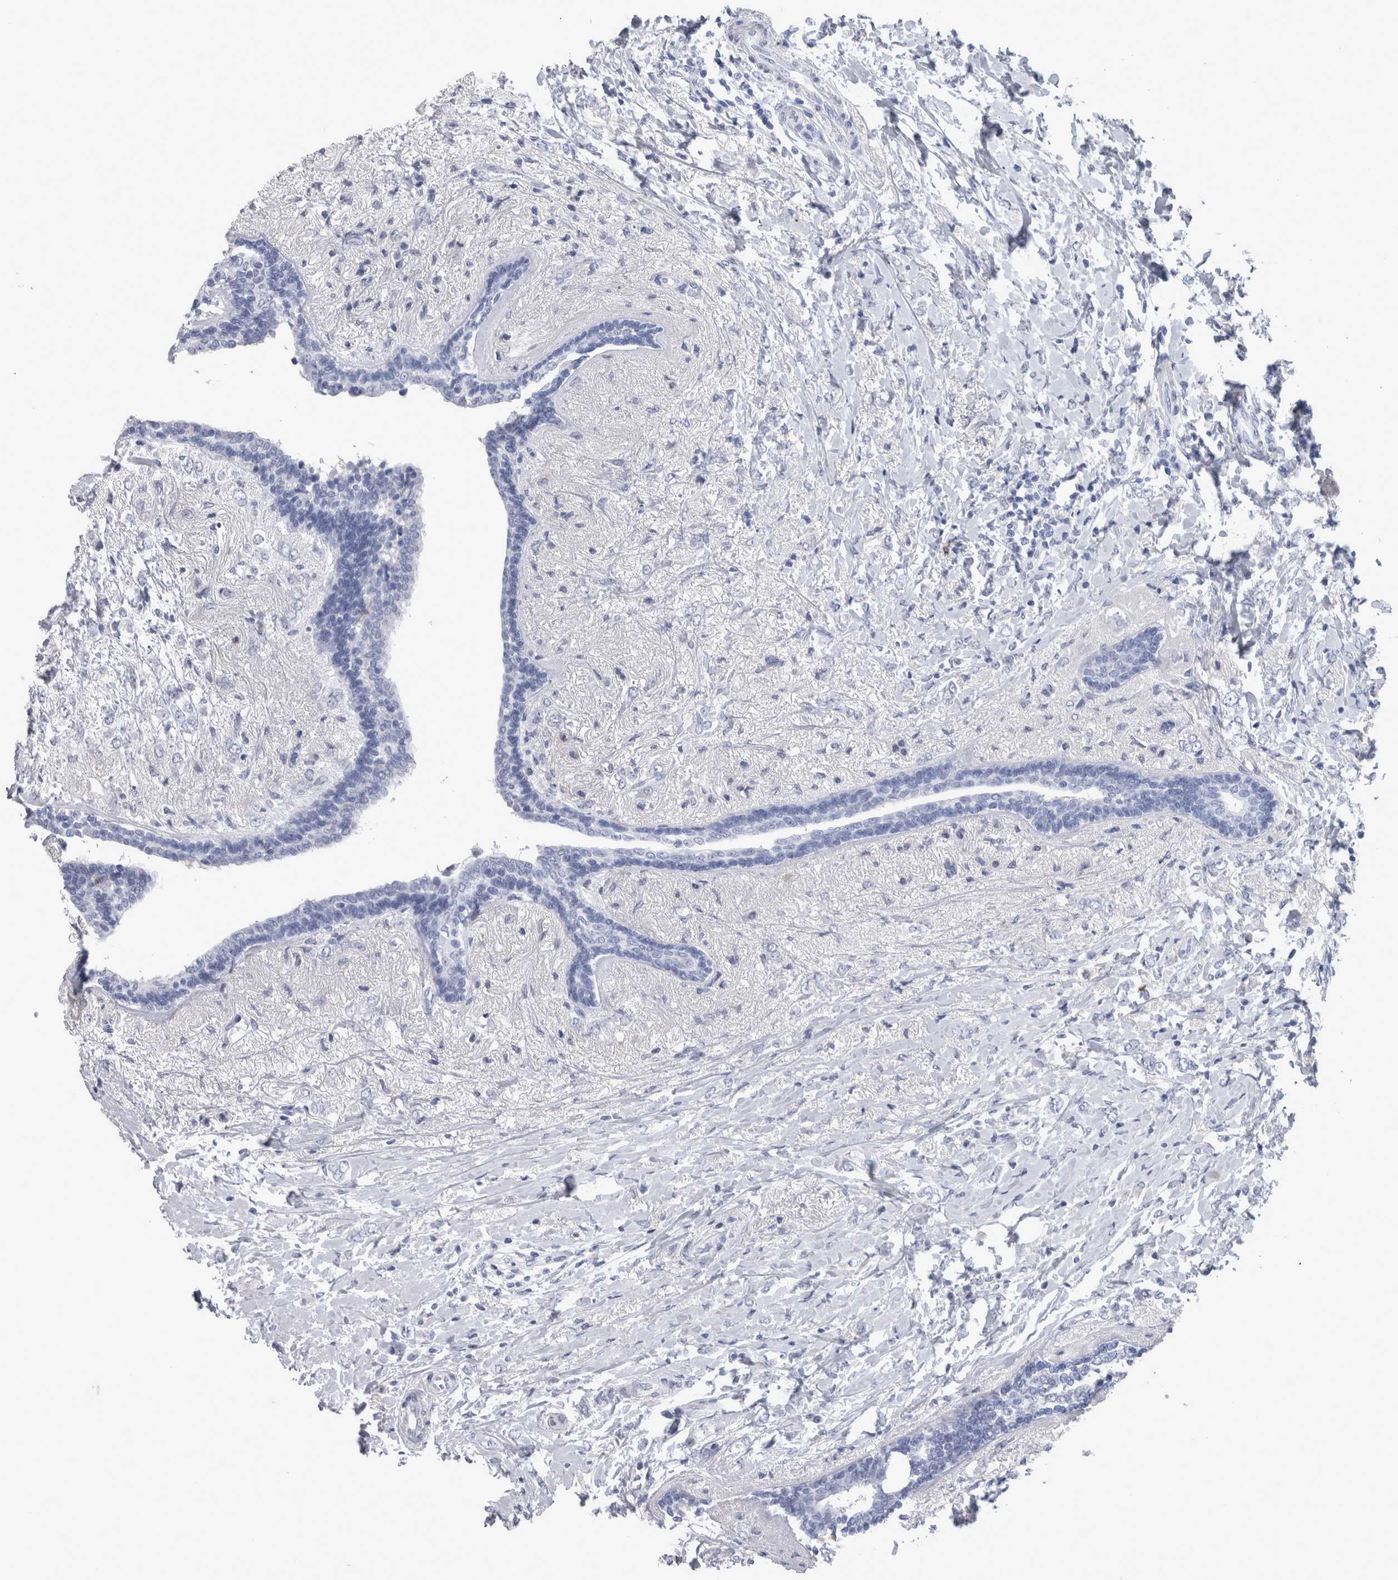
{"staining": {"intensity": "negative", "quantity": "none", "location": "none"}, "tissue": "breast cancer", "cell_type": "Tumor cells", "image_type": "cancer", "snomed": [{"axis": "morphology", "description": "Normal tissue, NOS"}, {"axis": "morphology", "description": "Lobular carcinoma"}, {"axis": "topography", "description": "Breast"}], "caption": "Immunohistochemistry of human breast cancer (lobular carcinoma) exhibits no expression in tumor cells.", "gene": "CA8", "patient": {"sex": "female", "age": 47}}